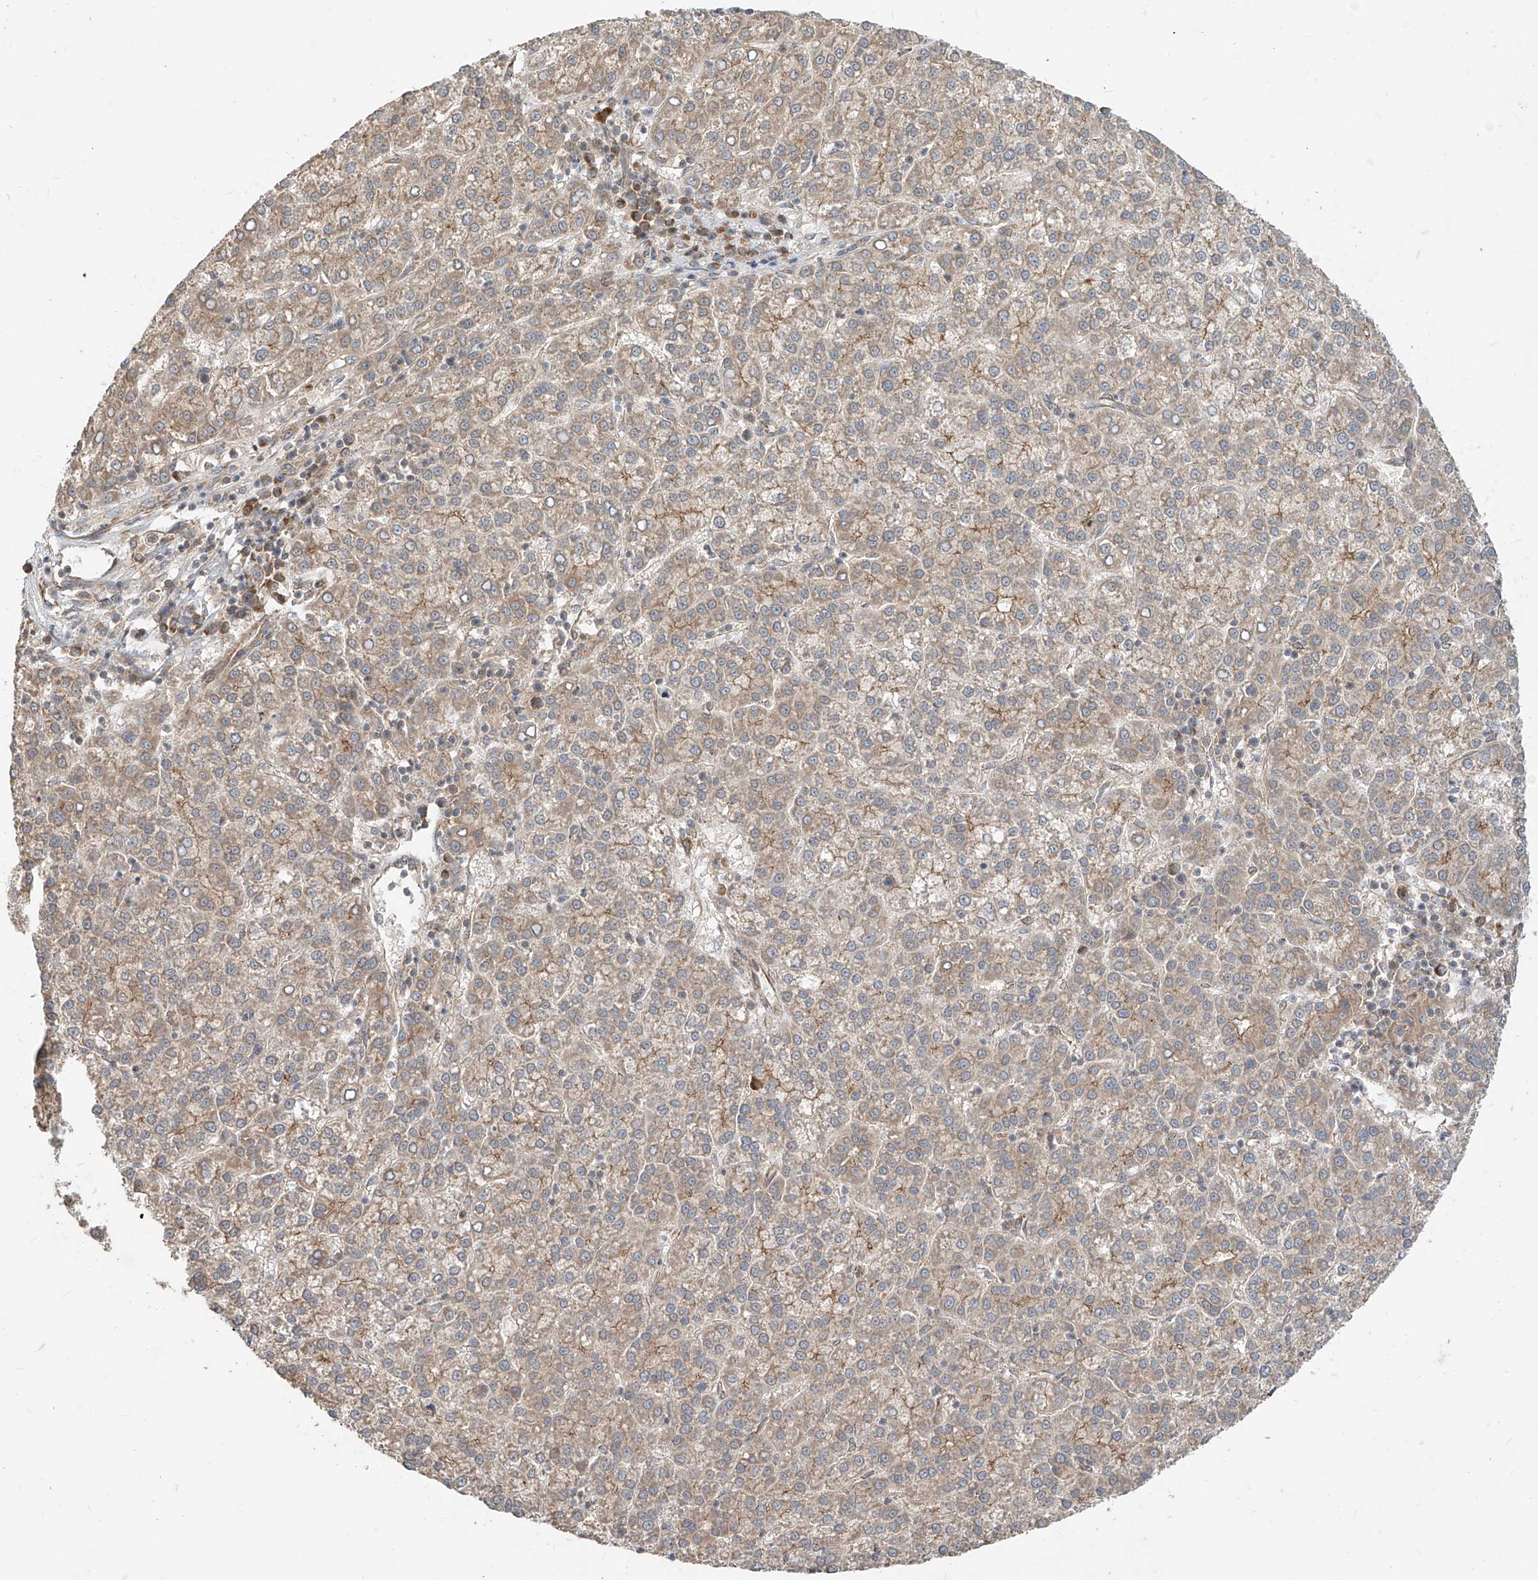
{"staining": {"intensity": "weak", "quantity": ">75%", "location": "cytoplasmic/membranous"}, "tissue": "liver cancer", "cell_type": "Tumor cells", "image_type": "cancer", "snomed": [{"axis": "morphology", "description": "Carcinoma, Hepatocellular, NOS"}, {"axis": "topography", "description": "Liver"}], "caption": "Tumor cells display low levels of weak cytoplasmic/membranous positivity in approximately >75% of cells in human hepatocellular carcinoma (liver).", "gene": "MTUS2", "patient": {"sex": "female", "age": 58}}